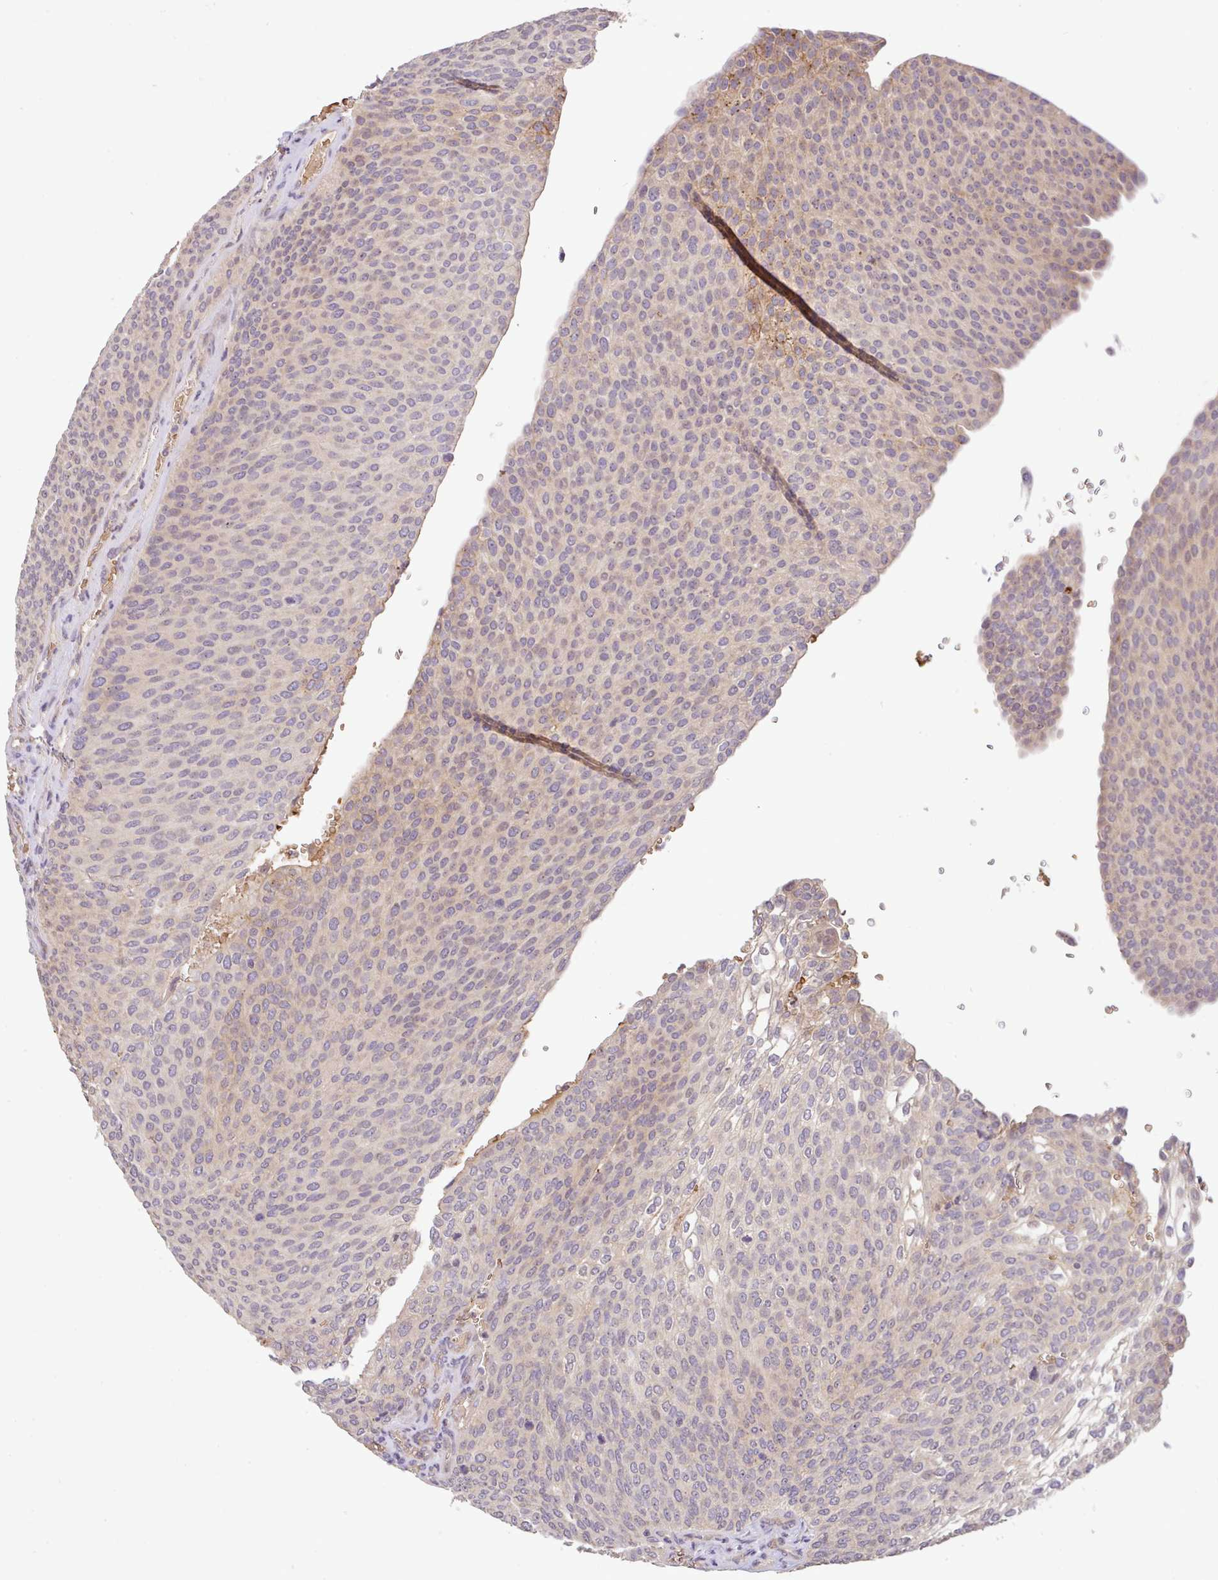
{"staining": {"intensity": "weak", "quantity": "<25%", "location": "cytoplasmic/membranous"}, "tissue": "urothelial cancer", "cell_type": "Tumor cells", "image_type": "cancer", "snomed": [{"axis": "morphology", "description": "Urothelial carcinoma, High grade"}, {"axis": "topography", "description": "Urinary bladder"}], "caption": "IHC histopathology image of human urothelial cancer stained for a protein (brown), which displays no staining in tumor cells.", "gene": "C1QTNF9B", "patient": {"sex": "female", "age": 79}}